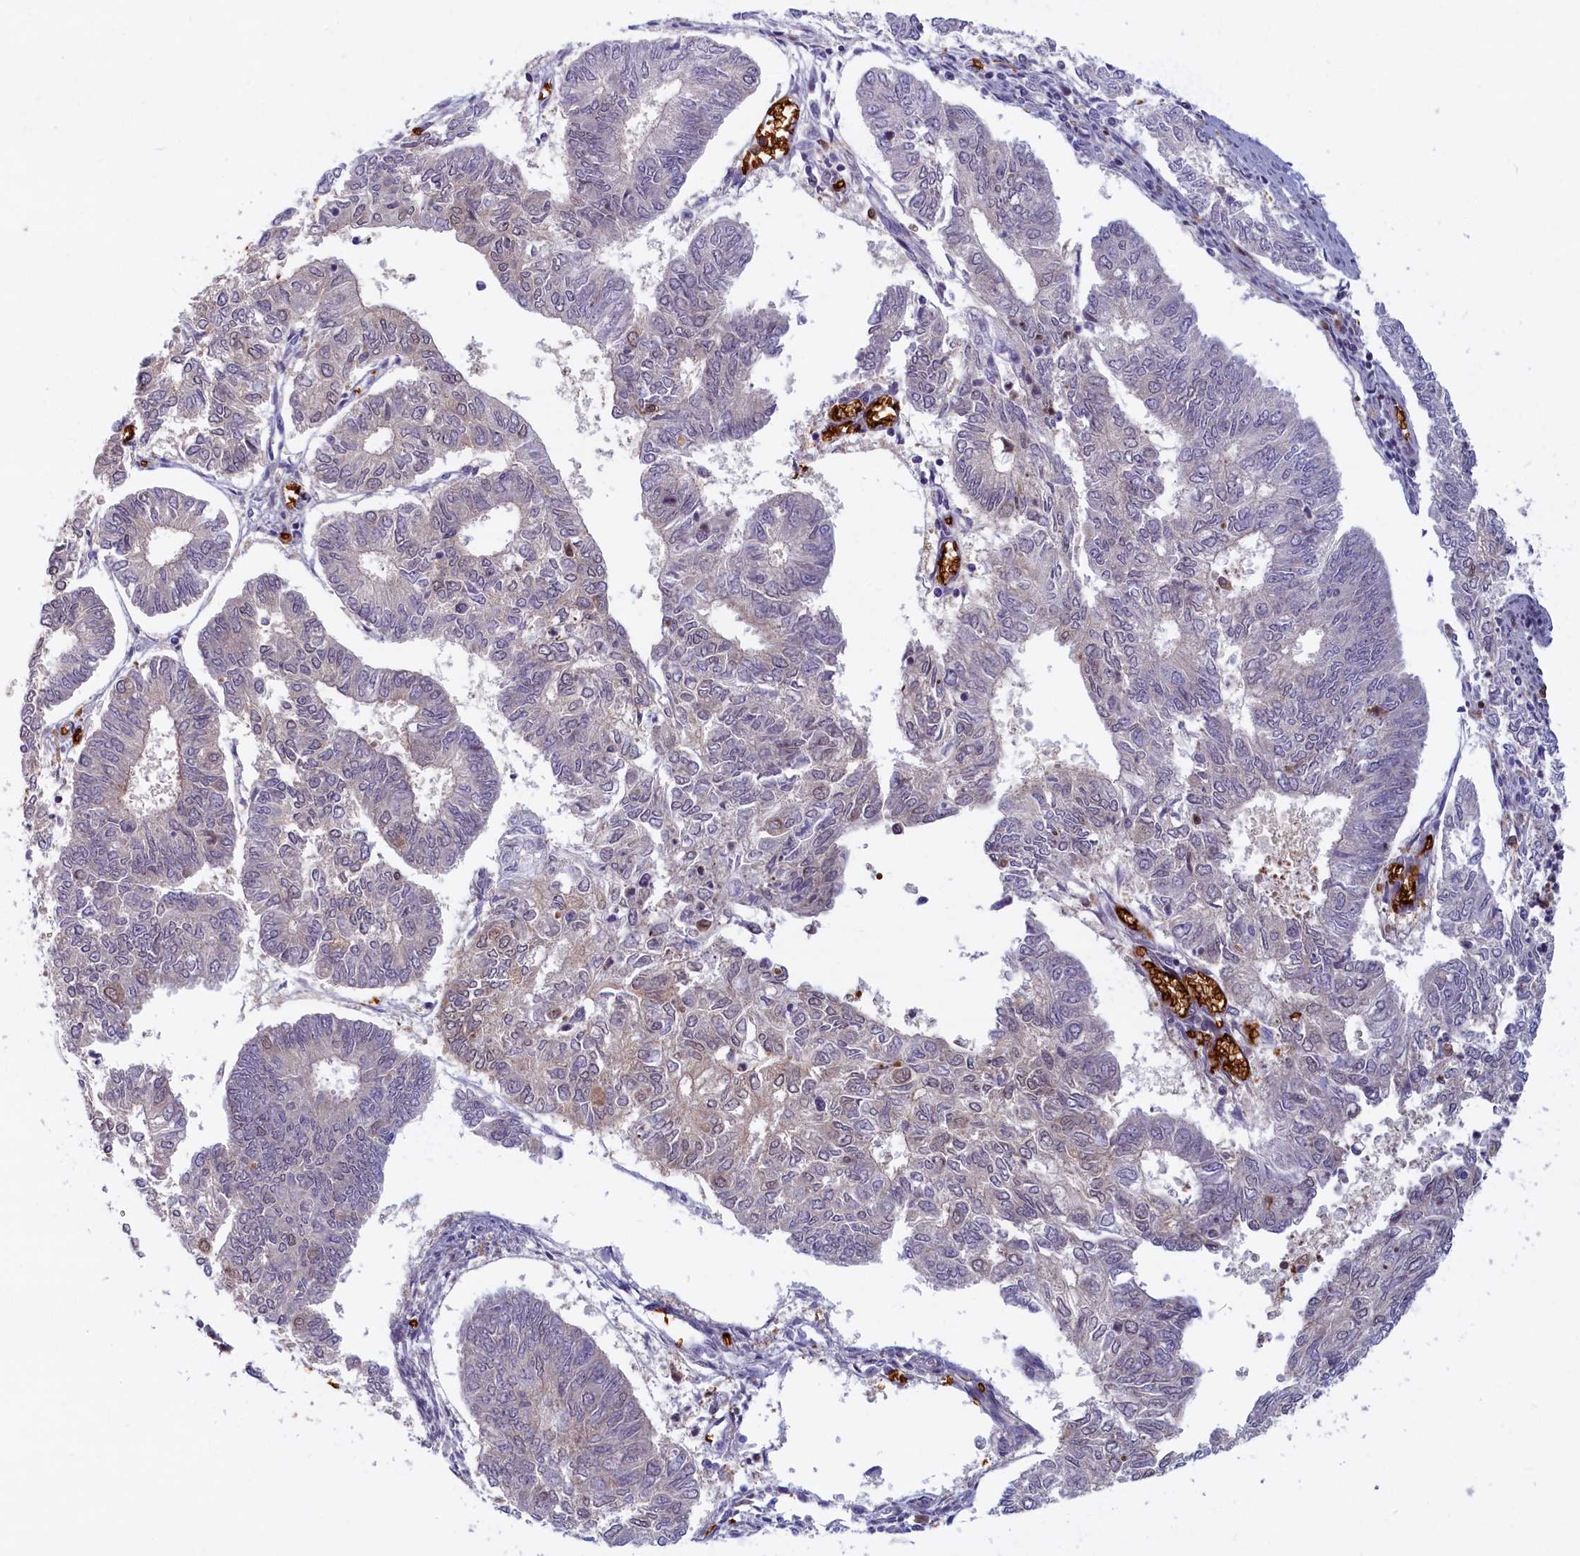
{"staining": {"intensity": "negative", "quantity": "none", "location": "none"}, "tissue": "endometrial cancer", "cell_type": "Tumor cells", "image_type": "cancer", "snomed": [{"axis": "morphology", "description": "Adenocarcinoma, NOS"}, {"axis": "topography", "description": "Endometrium"}], "caption": "Human endometrial cancer stained for a protein using IHC reveals no expression in tumor cells.", "gene": "BLVRB", "patient": {"sex": "female", "age": 68}}